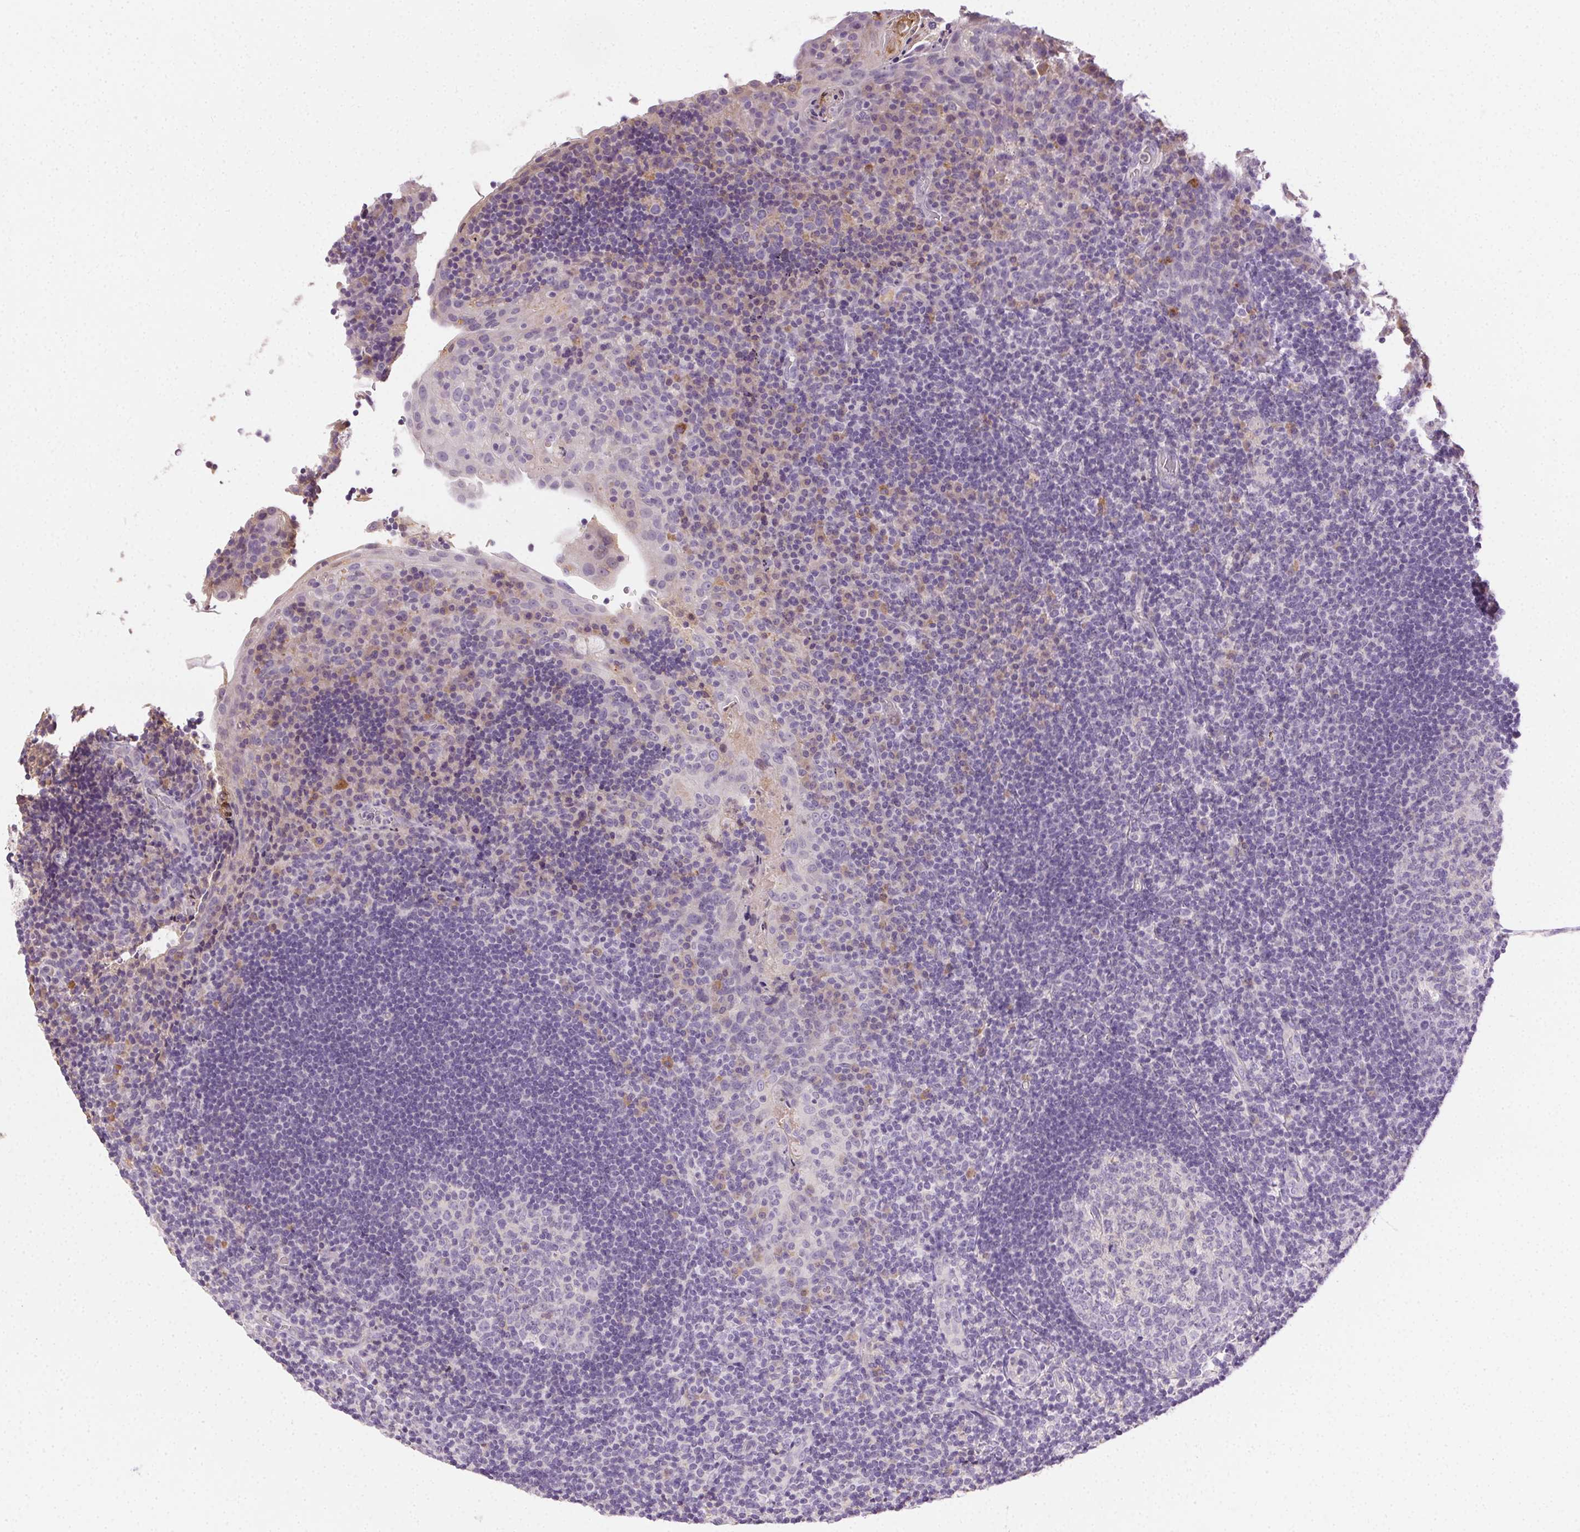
{"staining": {"intensity": "negative", "quantity": "none", "location": "none"}, "tissue": "tonsil", "cell_type": "Germinal center cells", "image_type": "normal", "snomed": [{"axis": "morphology", "description": "Normal tissue, NOS"}, {"axis": "topography", "description": "Tonsil"}], "caption": "The immunohistochemistry micrograph has no significant positivity in germinal center cells of tonsil. (DAB immunohistochemistry visualized using brightfield microscopy, high magnification).", "gene": "BPIFB2", "patient": {"sex": "male", "age": 17}}